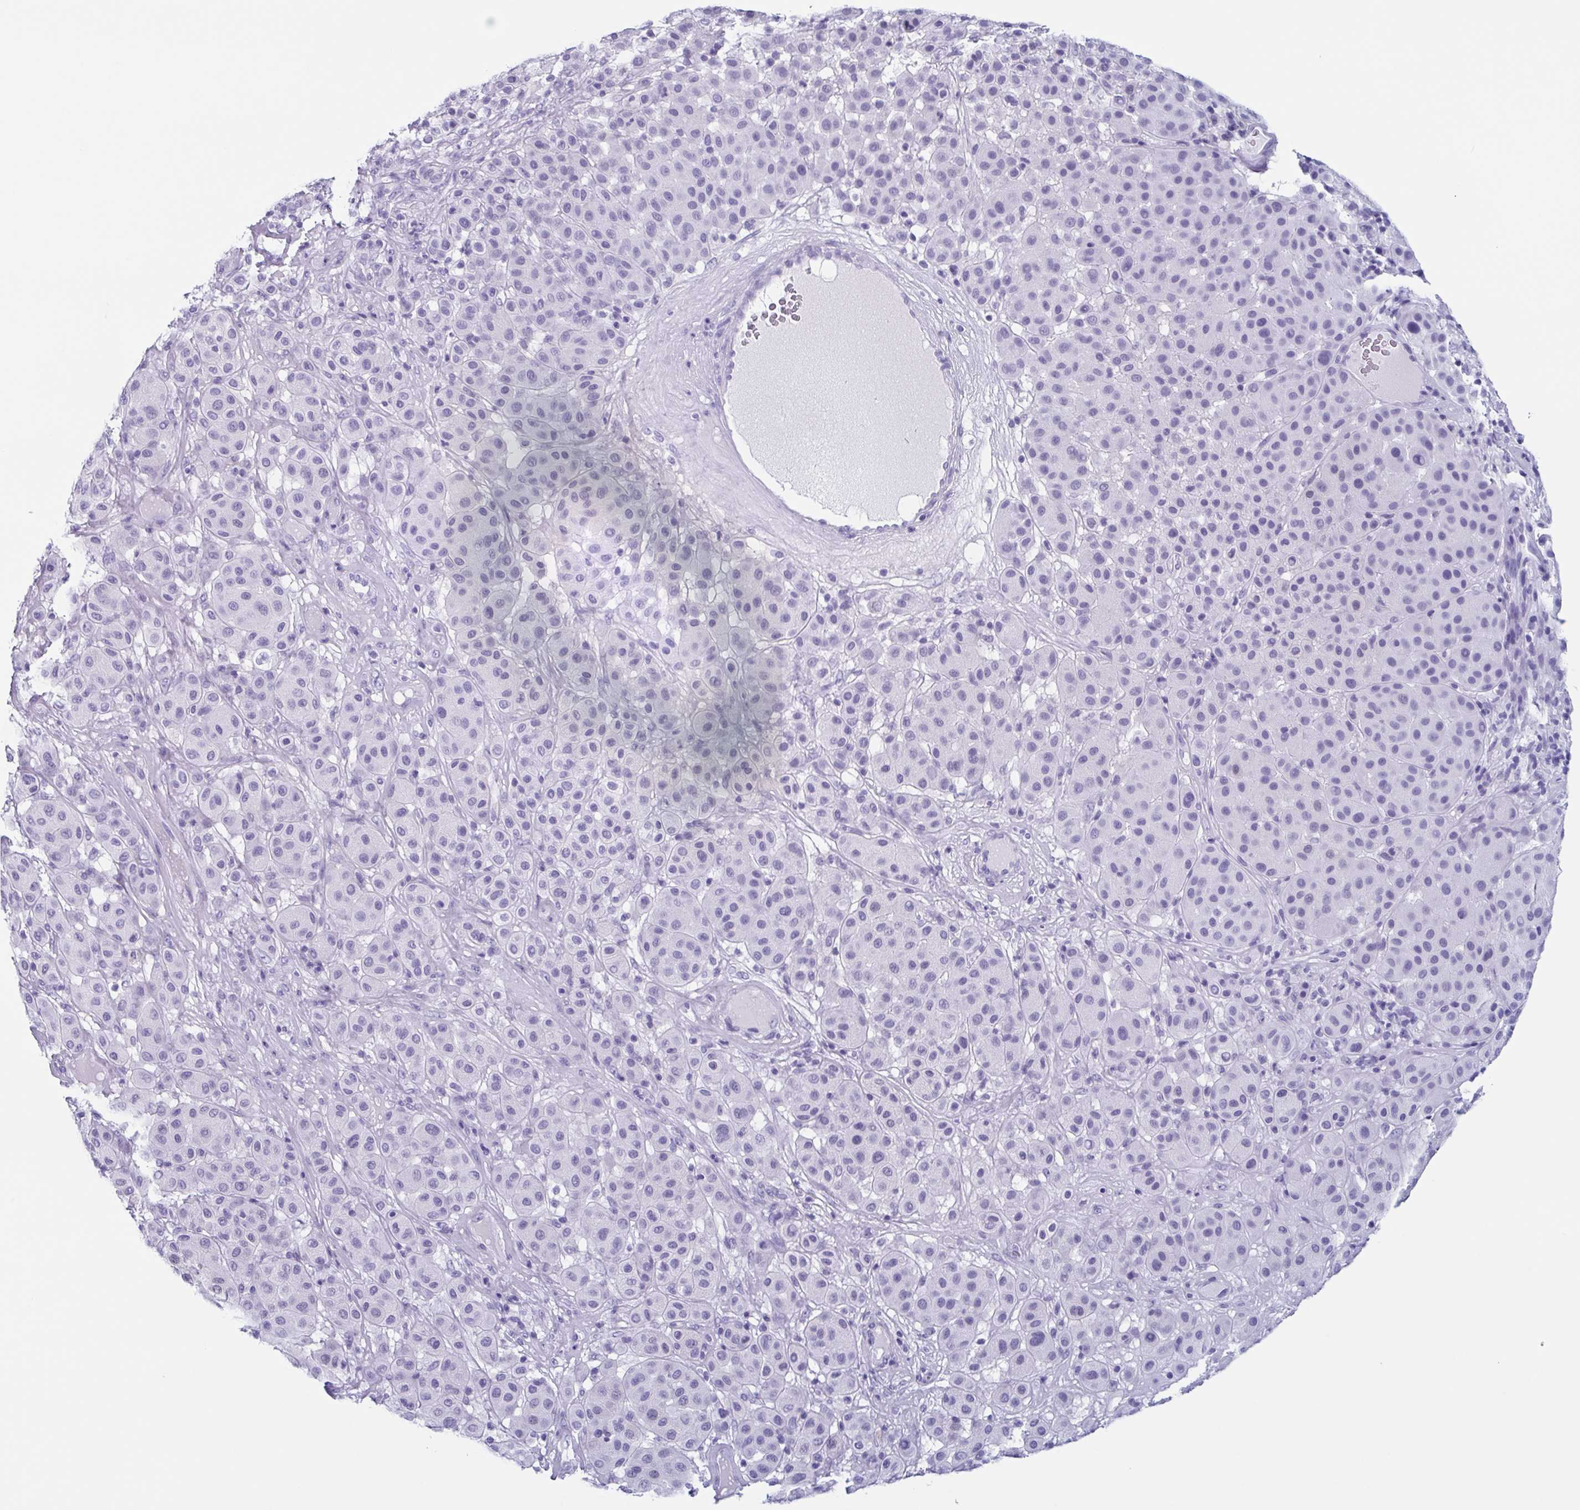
{"staining": {"intensity": "negative", "quantity": "none", "location": "none"}, "tissue": "melanoma", "cell_type": "Tumor cells", "image_type": "cancer", "snomed": [{"axis": "morphology", "description": "Malignant melanoma, Metastatic site"}, {"axis": "topography", "description": "Smooth muscle"}], "caption": "The immunohistochemistry (IHC) photomicrograph has no significant expression in tumor cells of malignant melanoma (metastatic site) tissue. (Brightfield microscopy of DAB (3,3'-diaminobenzidine) immunohistochemistry (IHC) at high magnification).", "gene": "ENKUR", "patient": {"sex": "male", "age": 41}}